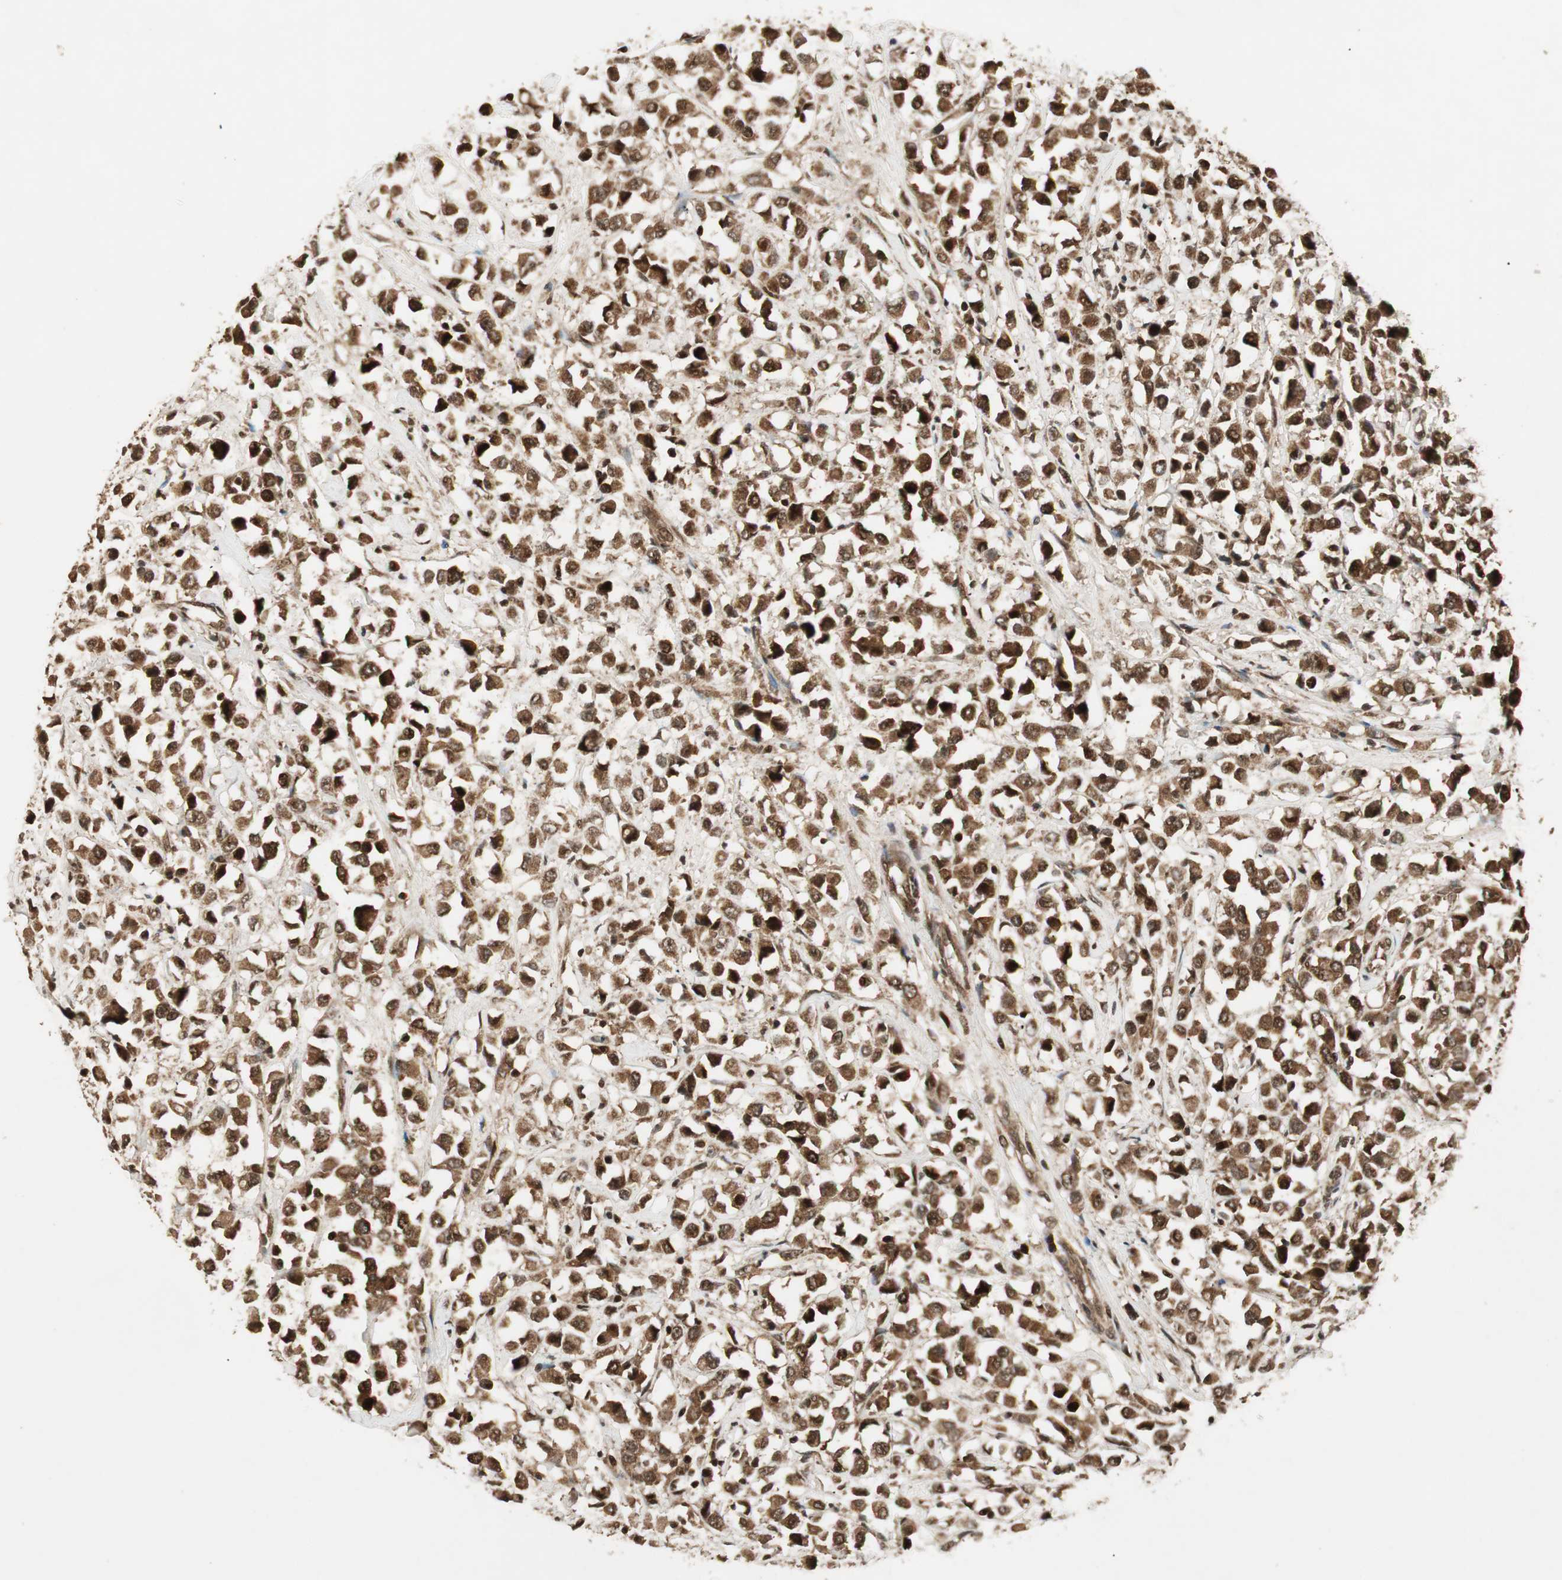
{"staining": {"intensity": "strong", "quantity": ">75%", "location": "cytoplasmic/membranous,nuclear"}, "tissue": "breast cancer", "cell_type": "Tumor cells", "image_type": "cancer", "snomed": [{"axis": "morphology", "description": "Duct carcinoma"}, {"axis": "topography", "description": "Breast"}], "caption": "Immunohistochemistry staining of breast cancer (invasive ductal carcinoma), which exhibits high levels of strong cytoplasmic/membranous and nuclear expression in approximately >75% of tumor cells indicating strong cytoplasmic/membranous and nuclear protein expression. The staining was performed using DAB (3,3'-diaminobenzidine) (brown) for protein detection and nuclei were counterstained in hematoxylin (blue).", "gene": "RPA3", "patient": {"sex": "female", "age": 61}}